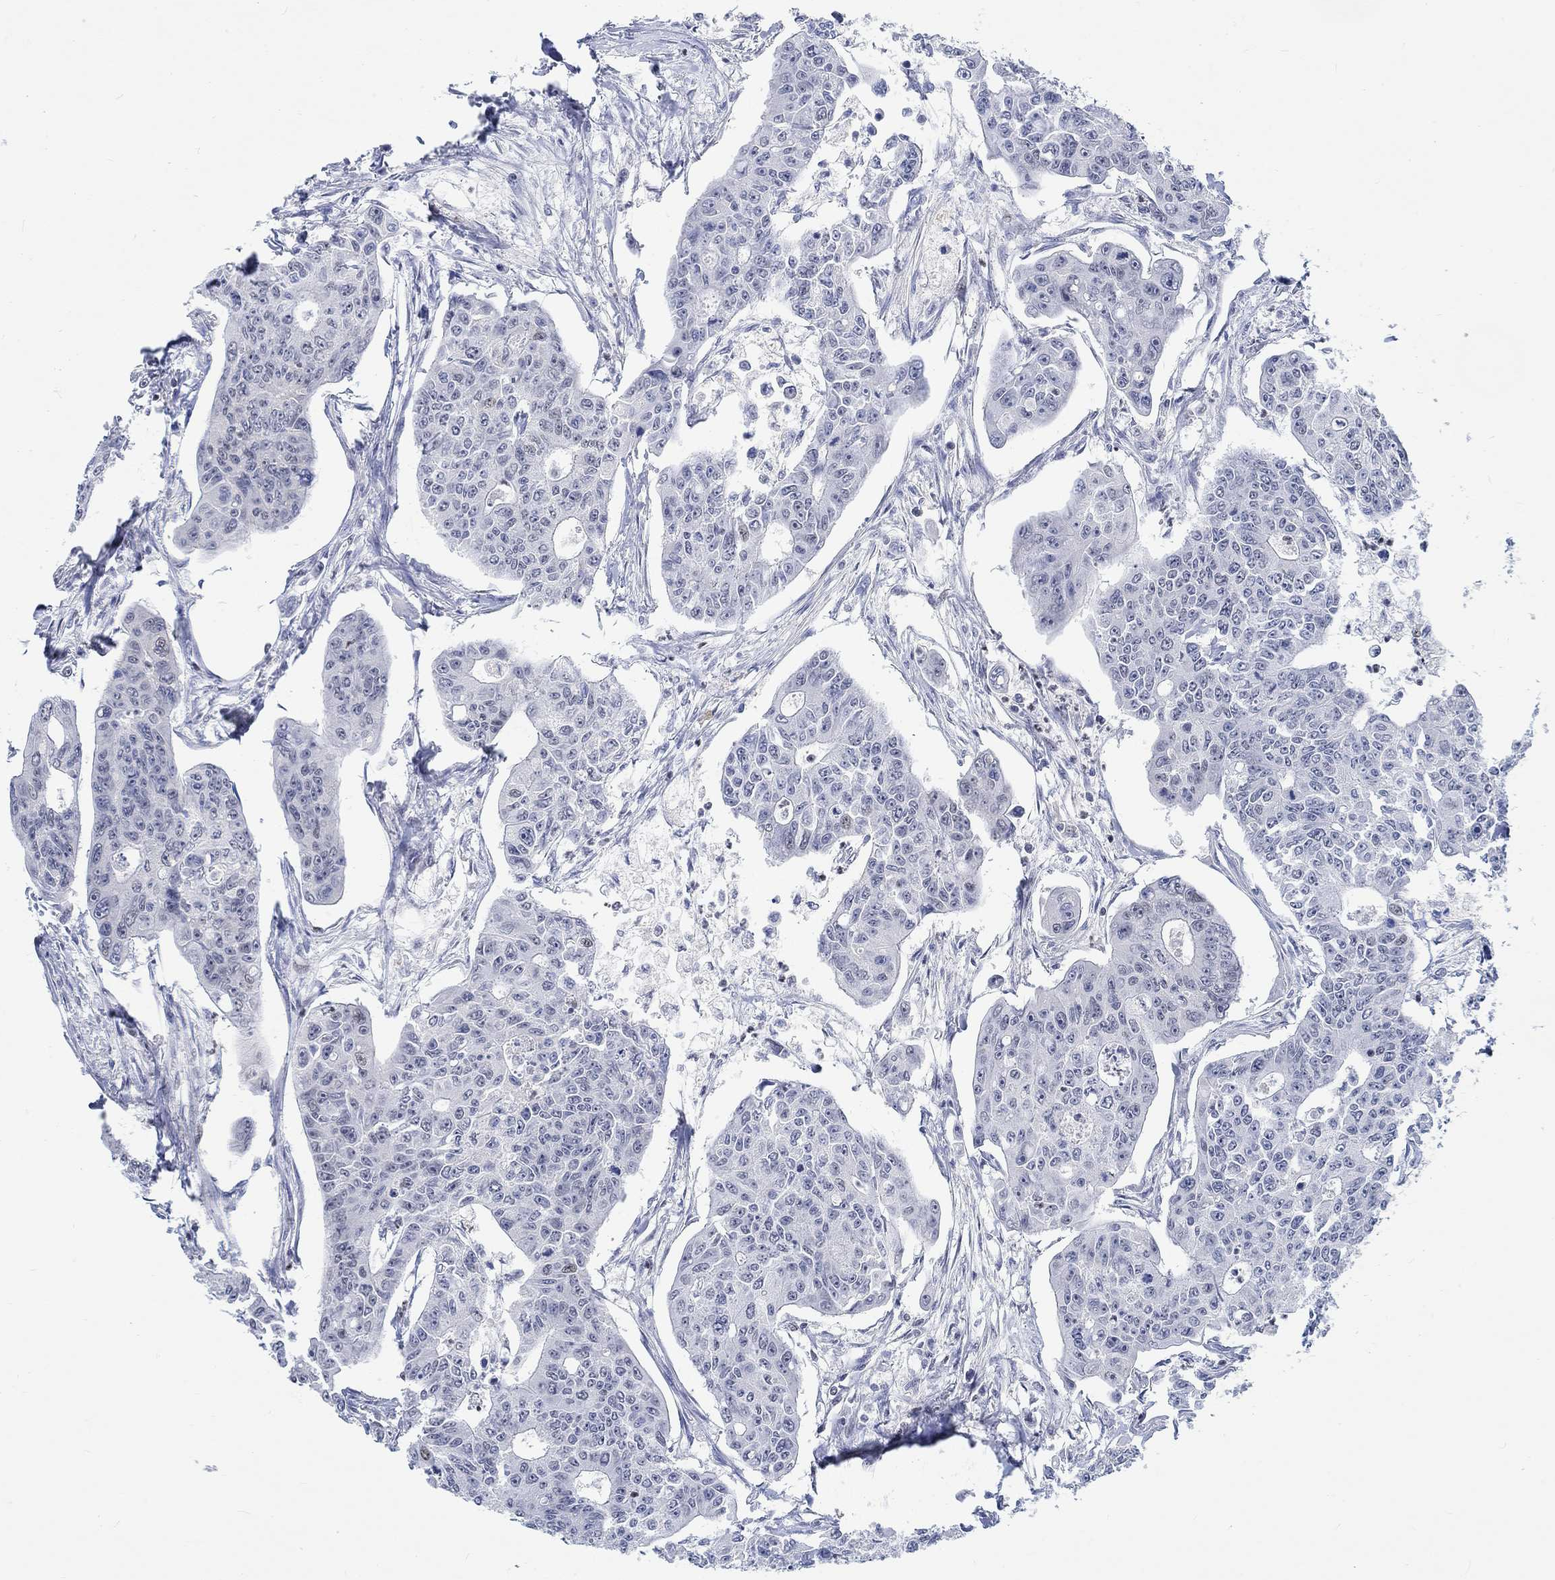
{"staining": {"intensity": "negative", "quantity": "none", "location": "none"}, "tissue": "colorectal cancer", "cell_type": "Tumor cells", "image_type": "cancer", "snomed": [{"axis": "morphology", "description": "Adenocarcinoma, NOS"}, {"axis": "topography", "description": "Colon"}], "caption": "Tumor cells are negative for brown protein staining in adenocarcinoma (colorectal). (DAB (3,3'-diaminobenzidine) immunohistochemistry visualized using brightfield microscopy, high magnification).", "gene": "KCNH8", "patient": {"sex": "male", "age": 70}}